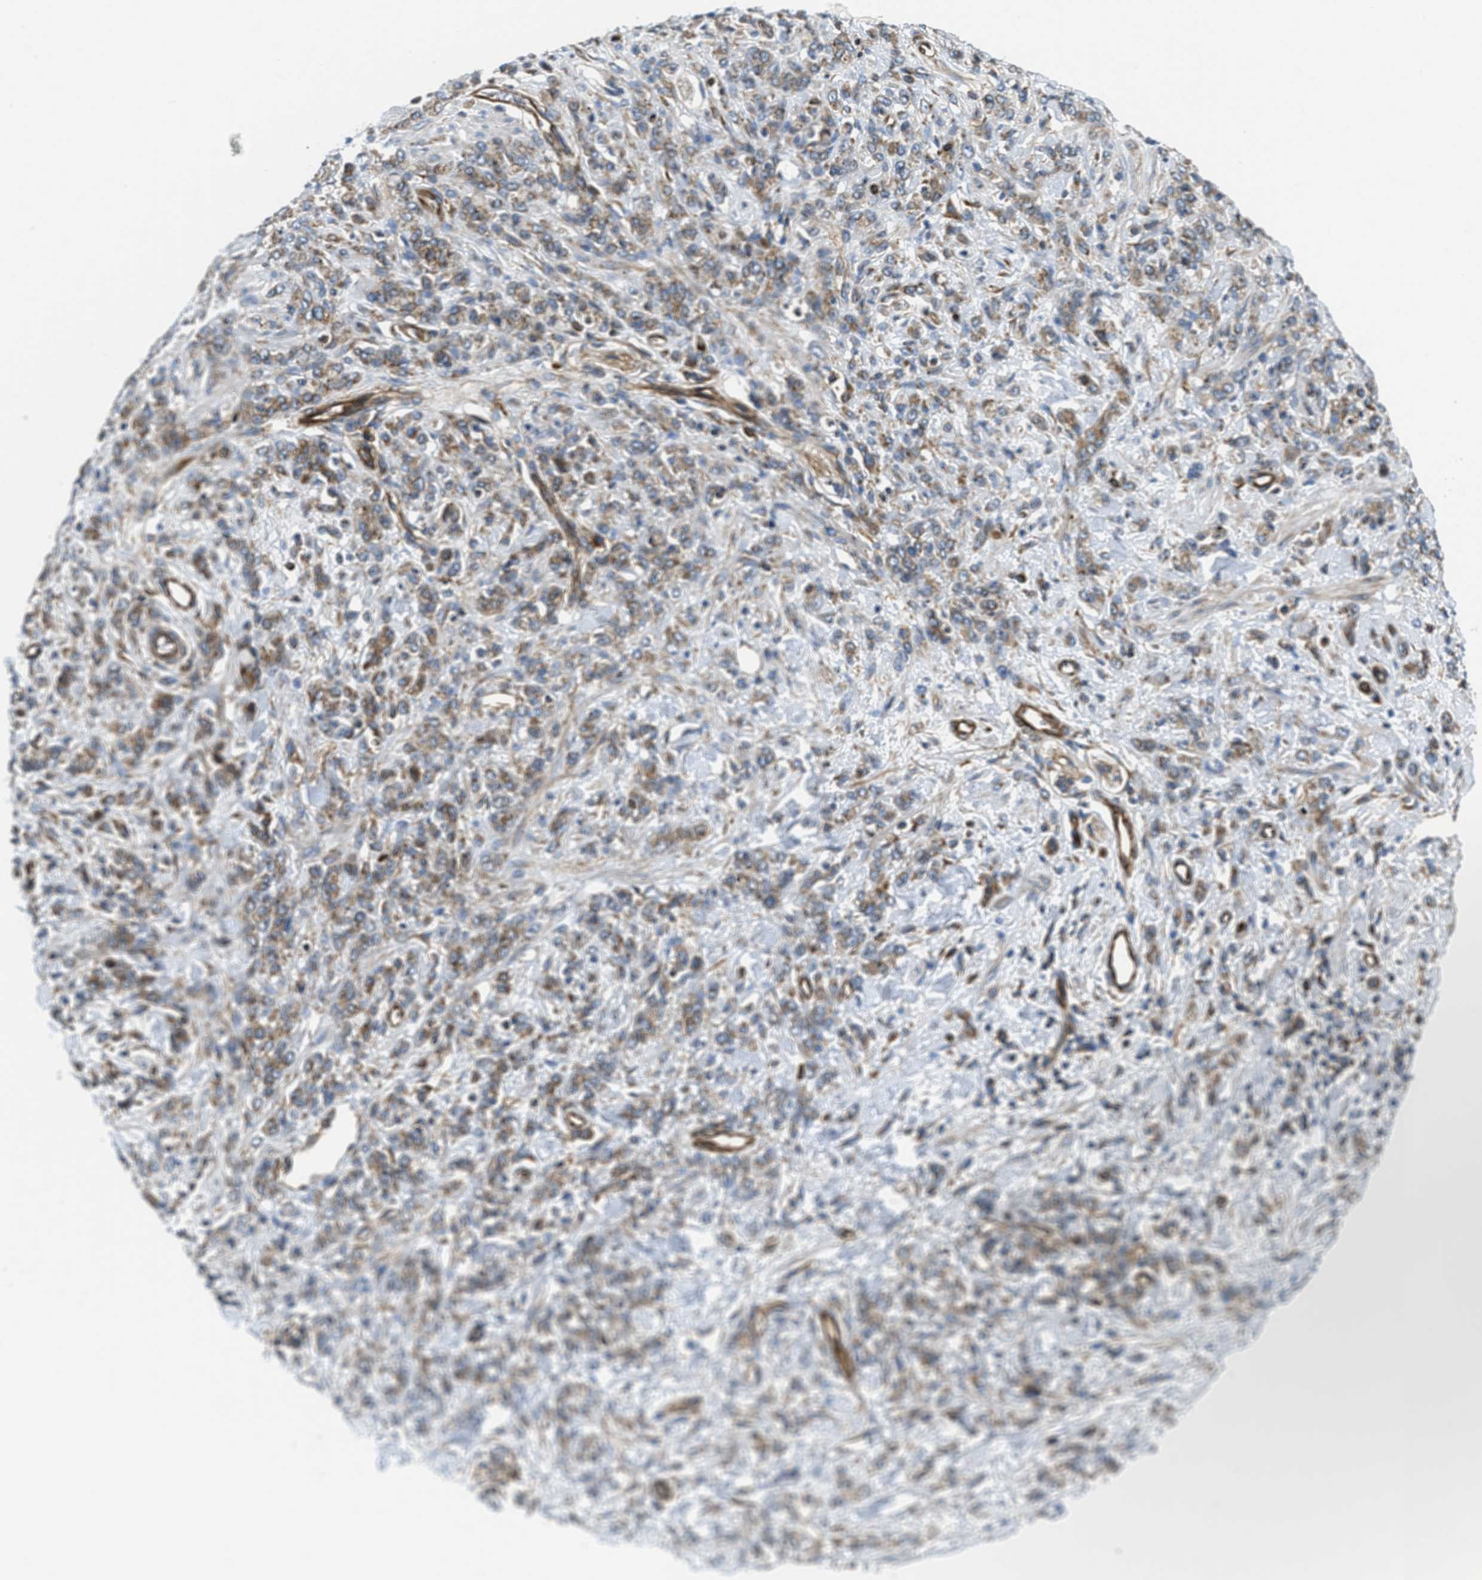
{"staining": {"intensity": "weak", "quantity": "25%-75%", "location": "cytoplasmic/membranous"}, "tissue": "stomach cancer", "cell_type": "Tumor cells", "image_type": "cancer", "snomed": [{"axis": "morphology", "description": "Normal tissue, NOS"}, {"axis": "morphology", "description": "Adenocarcinoma, NOS"}, {"axis": "topography", "description": "Stomach"}], "caption": "DAB immunohistochemical staining of human adenocarcinoma (stomach) reveals weak cytoplasmic/membranous protein positivity in approximately 25%-75% of tumor cells. The staining was performed using DAB to visualize the protein expression in brown, while the nuclei were stained in blue with hematoxylin (Magnification: 20x).", "gene": "HSD17B12", "patient": {"sex": "male", "age": 82}}